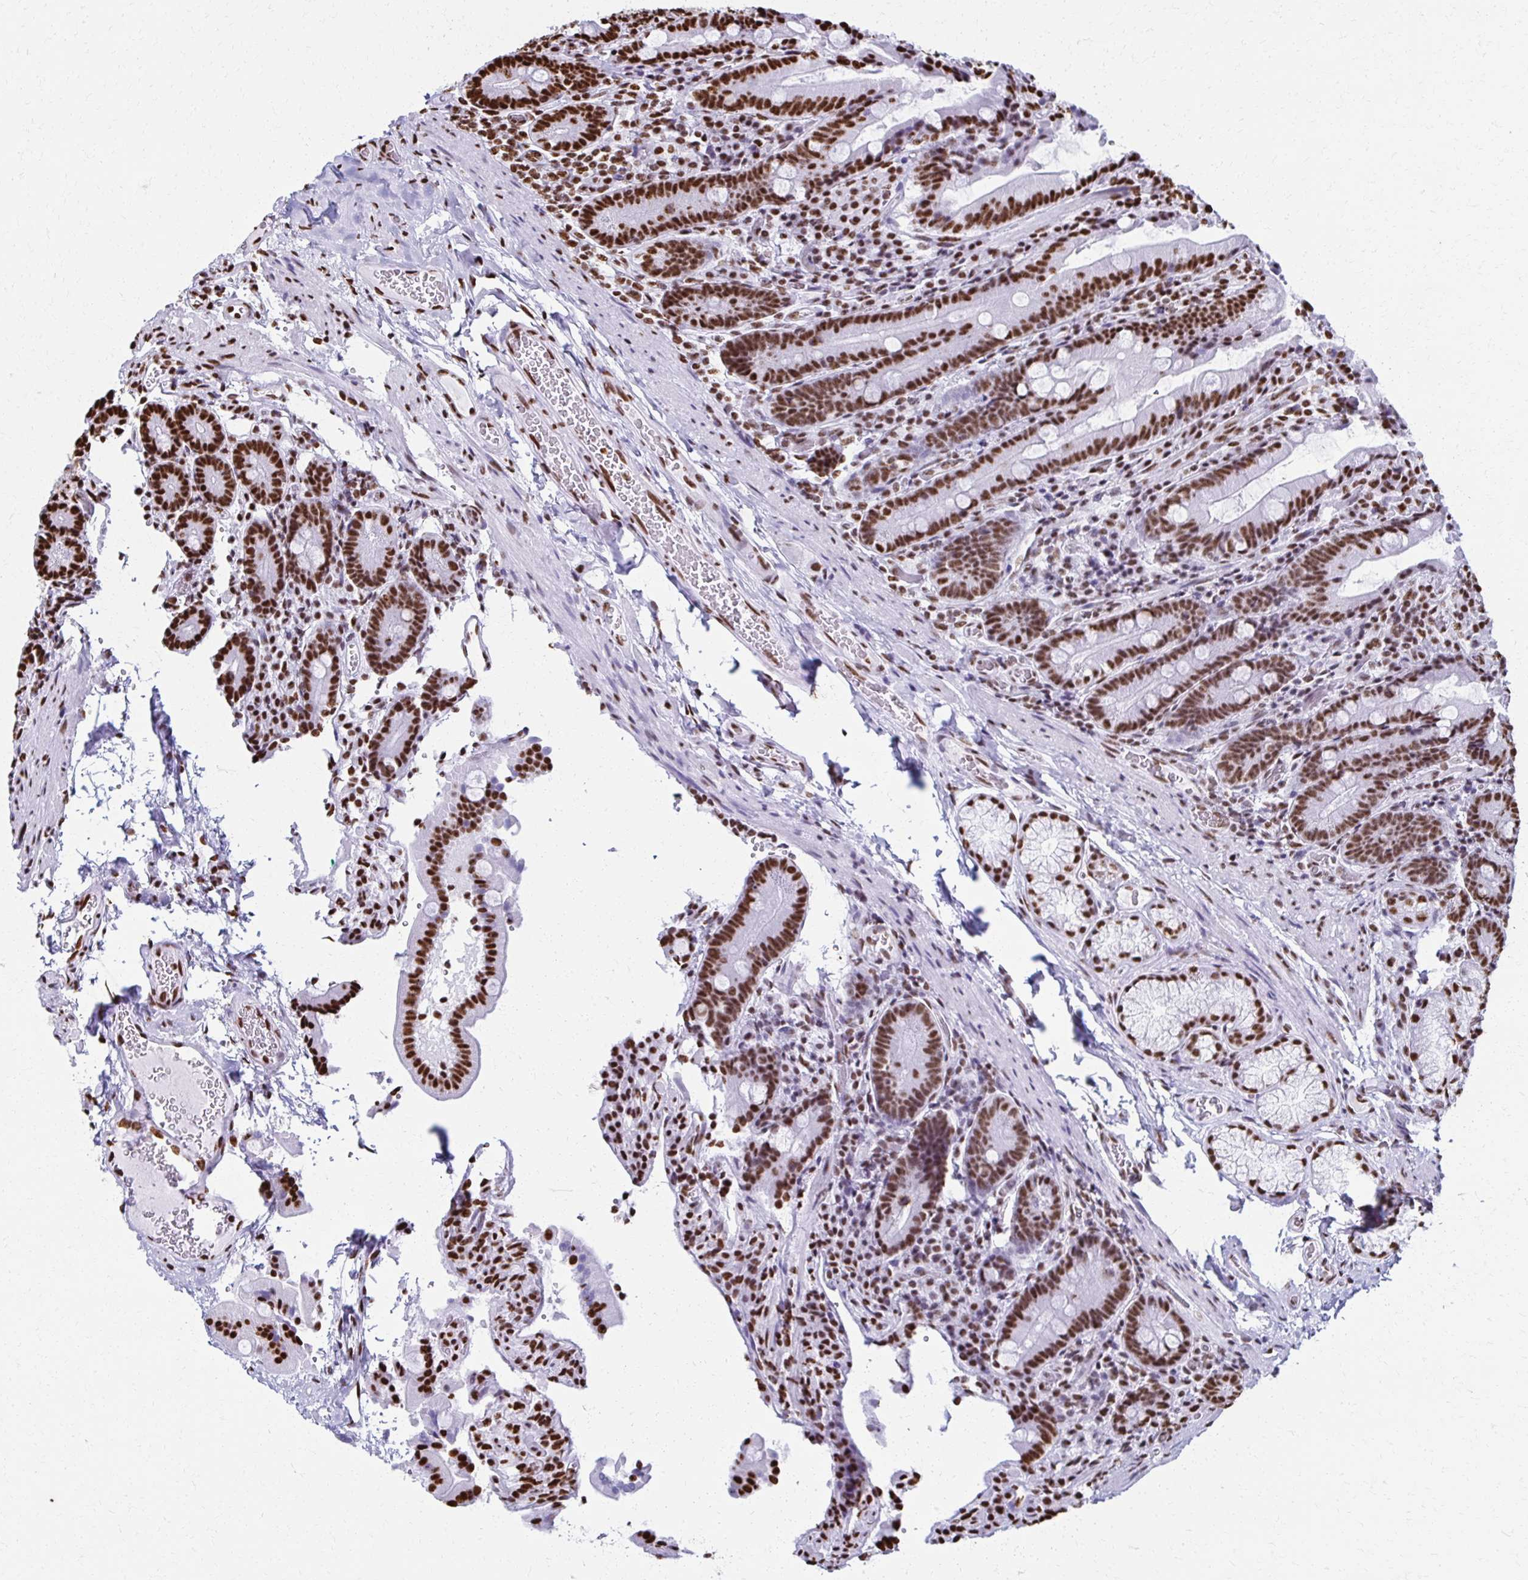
{"staining": {"intensity": "strong", "quantity": ">75%", "location": "nuclear"}, "tissue": "duodenum", "cell_type": "Glandular cells", "image_type": "normal", "snomed": [{"axis": "morphology", "description": "Normal tissue, NOS"}, {"axis": "topography", "description": "Duodenum"}], "caption": "IHC (DAB) staining of unremarkable duodenum reveals strong nuclear protein positivity in about >75% of glandular cells. Using DAB (3,3'-diaminobenzidine) (brown) and hematoxylin (blue) stains, captured at high magnification using brightfield microscopy.", "gene": "NONO", "patient": {"sex": "female", "age": 62}}